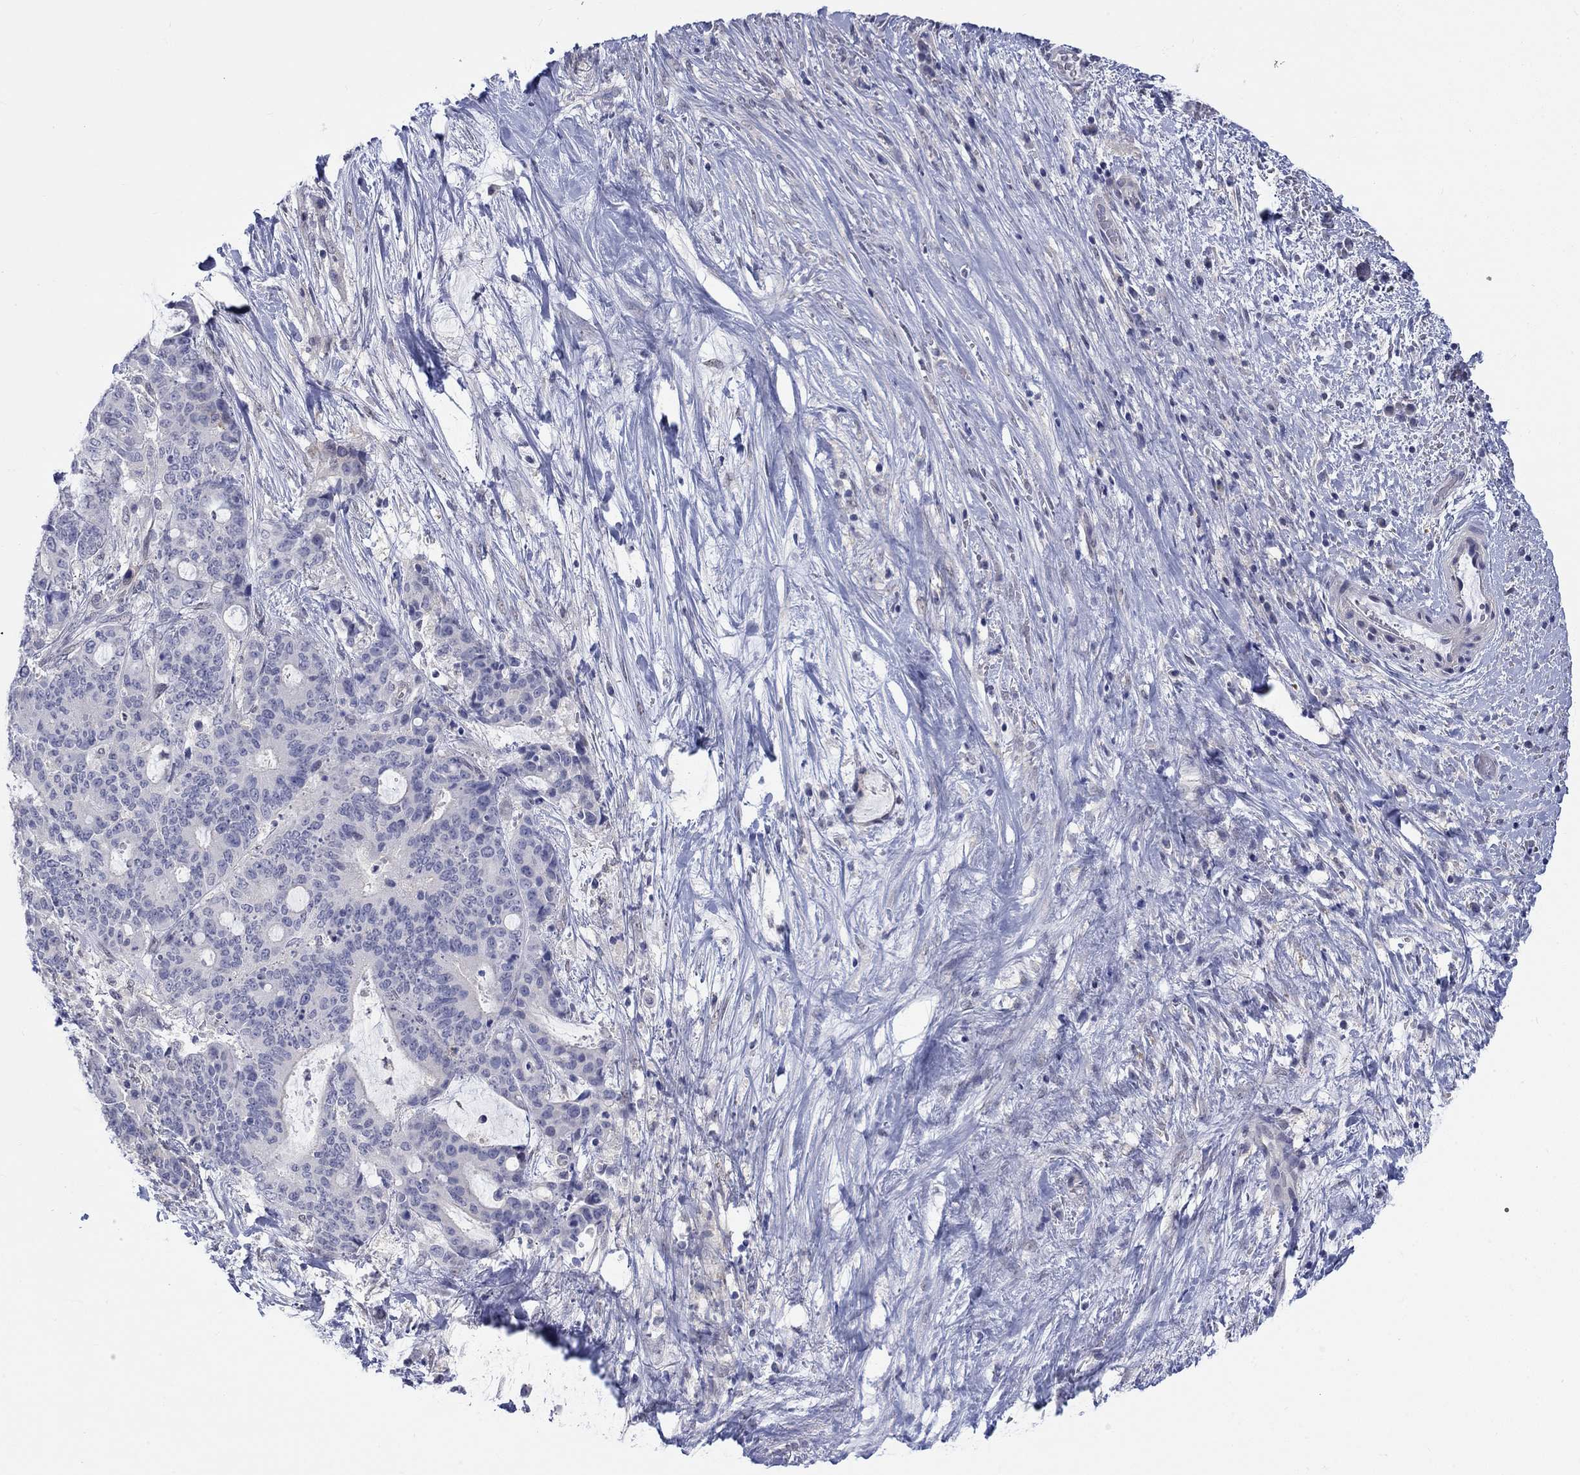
{"staining": {"intensity": "strong", "quantity": "<25%", "location": "cytoplasmic/membranous"}, "tissue": "liver cancer", "cell_type": "Tumor cells", "image_type": "cancer", "snomed": [{"axis": "morphology", "description": "Cholangiocarcinoma"}, {"axis": "topography", "description": "Liver"}], "caption": "There is medium levels of strong cytoplasmic/membranous positivity in tumor cells of liver cancer (cholangiocarcinoma), as demonstrated by immunohistochemical staining (brown color).", "gene": "EGFLAM", "patient": {"sex": "female", "age": 73}}